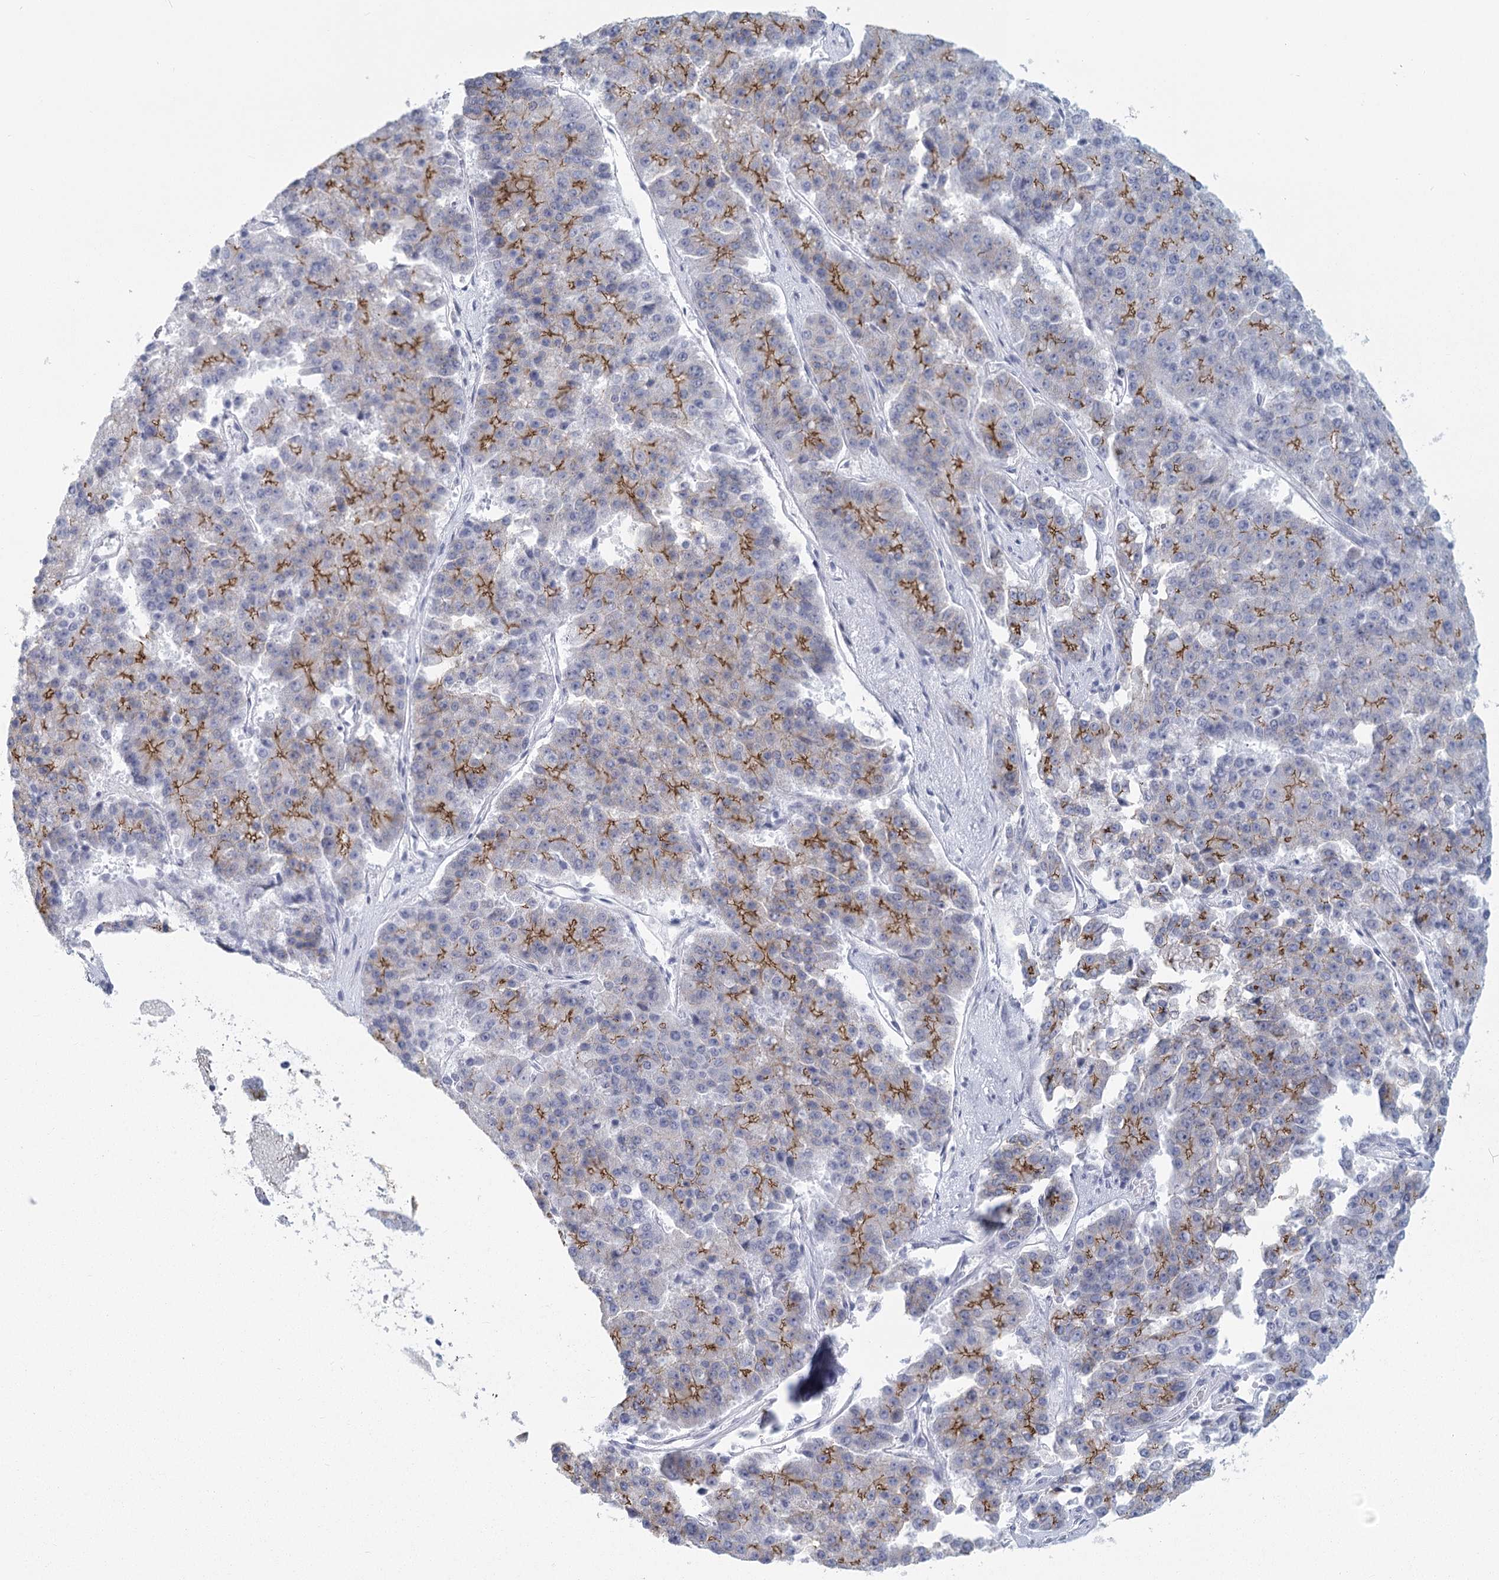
{"staining": {"intensity": "moderate", "quantity": "25%-75%", "location": "cytoplasmic/membranous"}, "tissue": "pancreatic cancer", "cell_type": "Tumor cells", "image_type": "cancer", "snomed": [{"axis": "morphology", "description": "Adenocarcinoma, NOS"}, {"axis": "topography", "description": "Pancreas"}], "caption": "IHC micrograph of adenocarcinoma (pancreatic) stained for a protein (brown), which displays medium levels of moderate cytoplasmic/membranous positivity in about 25%-75% of tumor cells.", "gene": "WNT8B", "patient": {"sex": "male", "age": 50}}